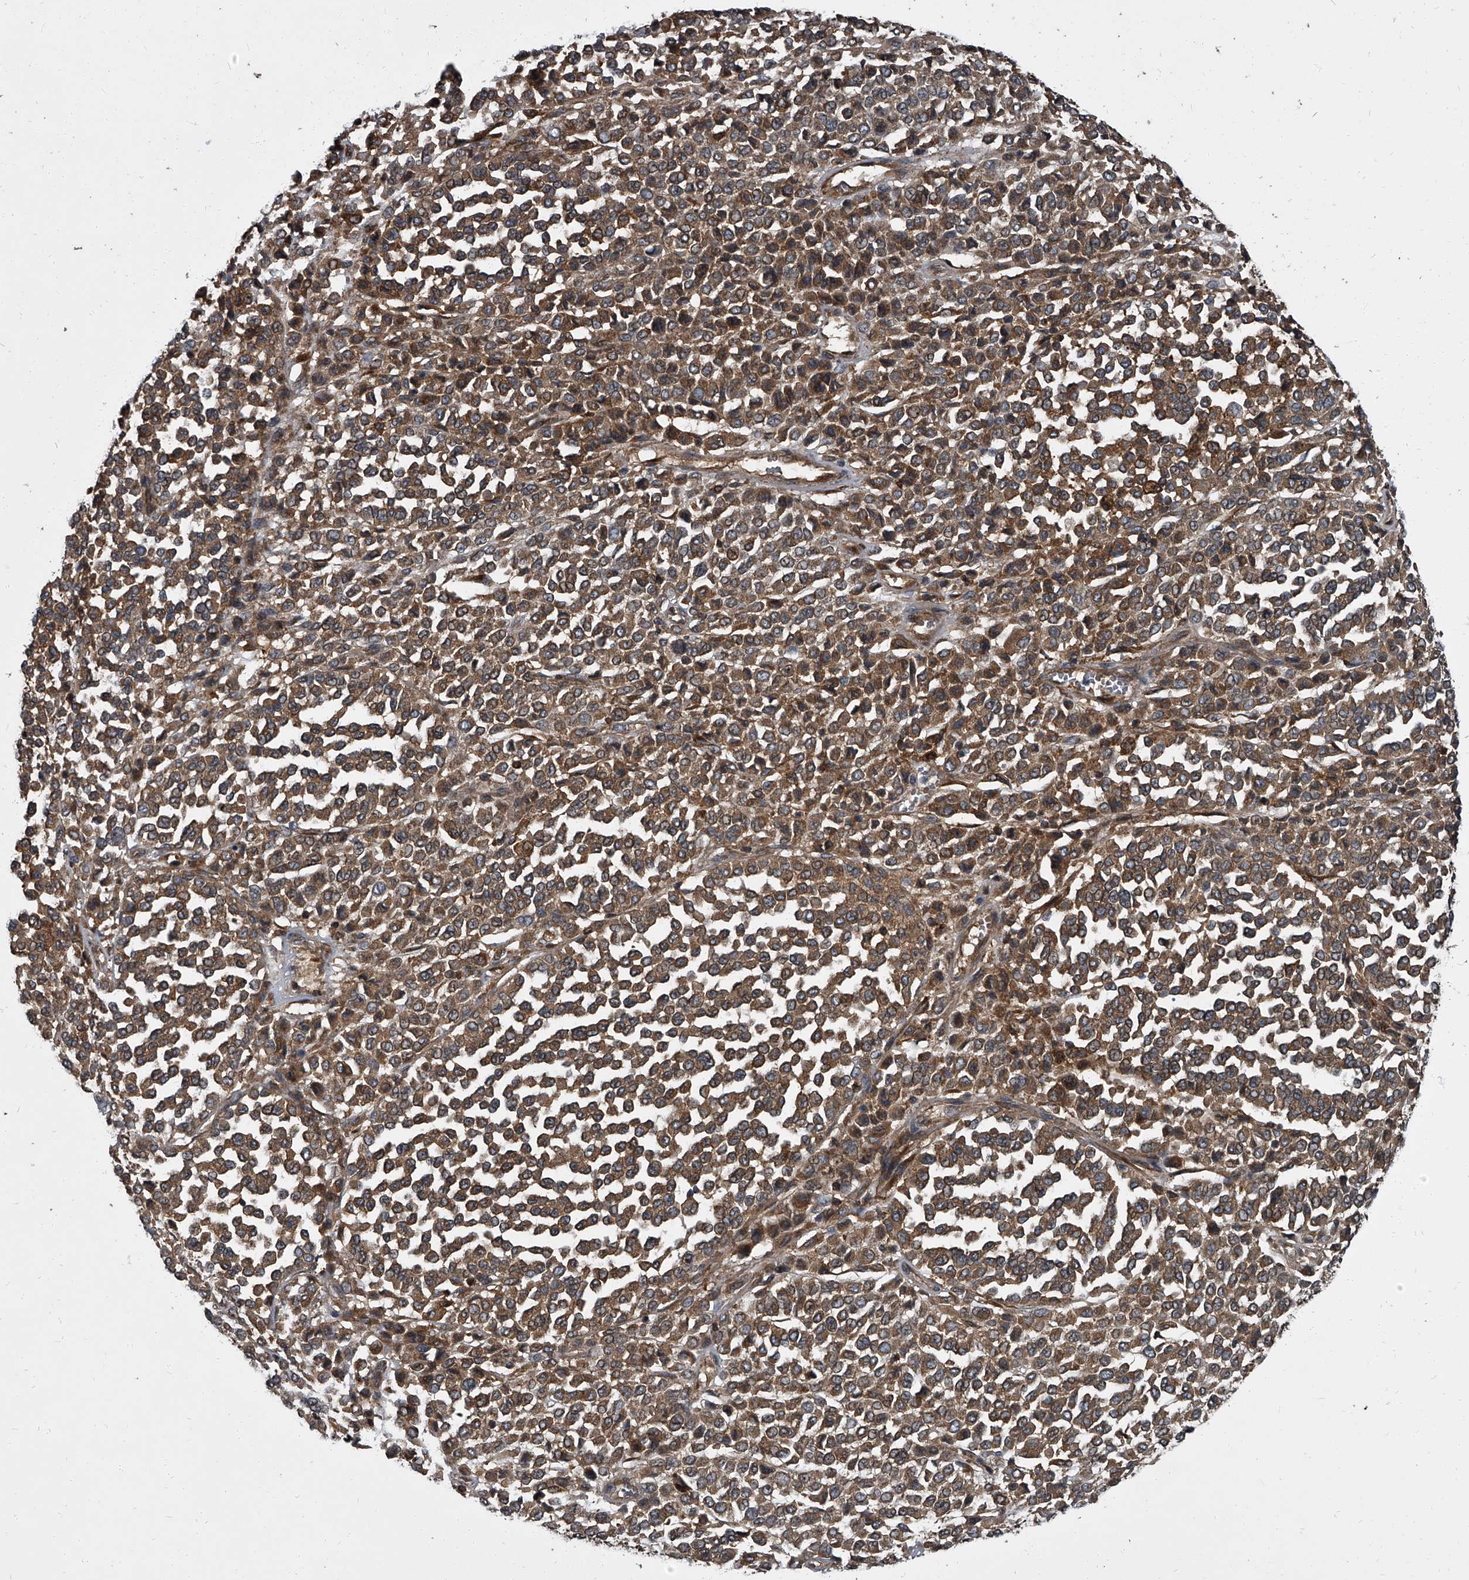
{"staining": {"intensity": "moderate", "quantity": ">75%", "location": "cytoplasmic/membranous"}, "tissue": "melanoma", "cell_type": "Tumor cells", "image_type": "cancer", "snomed": [{"axis": "morphology", "description": "Malignant melanoma, Metastatic site"}, {"axis": "topography", "description": "Pancreas"}], "caption": "Immunohistochemical staining of human melanoma reveals medium levels of moderate cytoplasmic/membranous staining in about >75% of tumor cells.", "gene": "CDV3", "patient": {"sex": "female", "age": 30}}